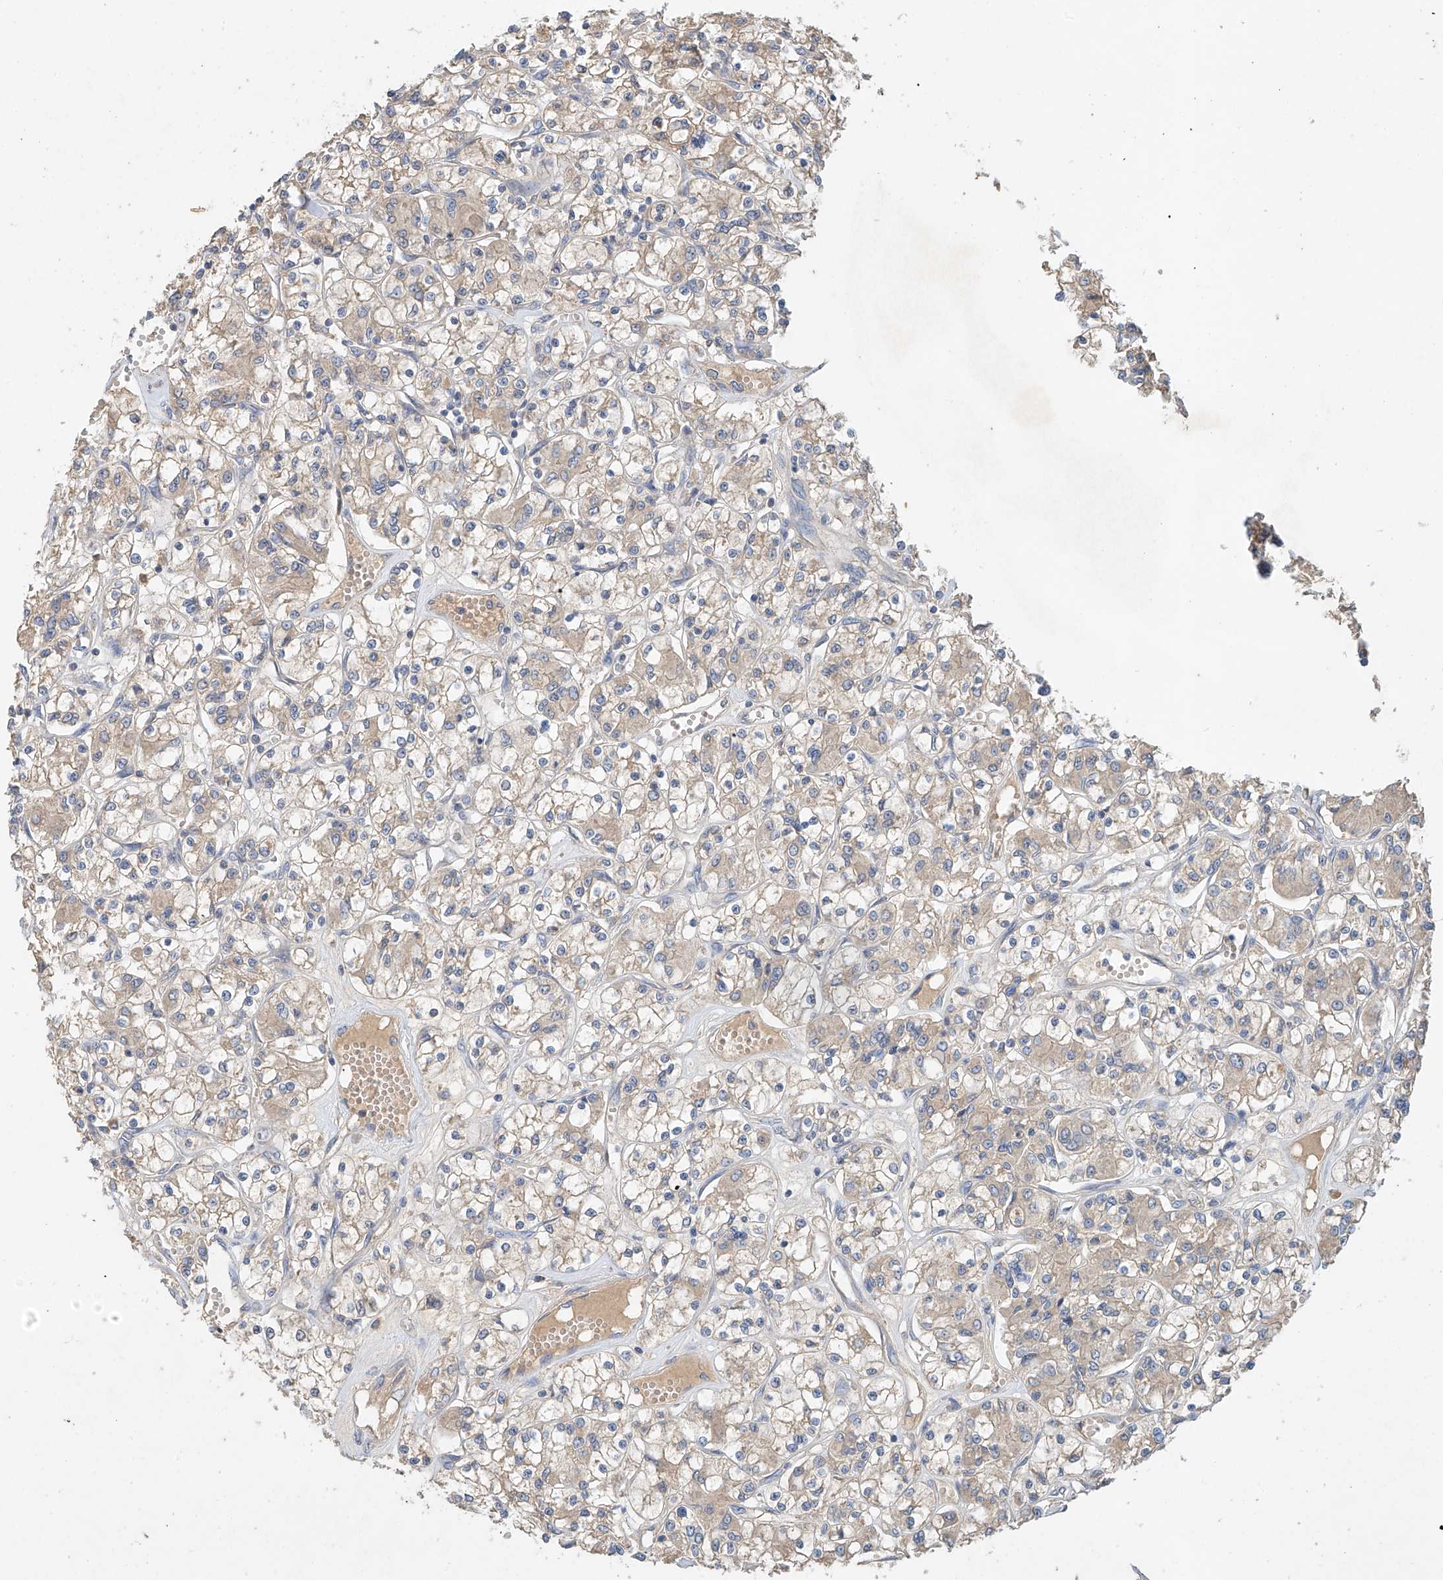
{"staining": {"intensity": "weak", "quantity": "25%-75%", "location": "cytoplasmic/membranous"}, "tissue": "renal cancer", "cell_type": "Tumor cells", "image_type": "cancer", "snomed": [{"axis": "morphology", "description": "Adenocarcinoma, NOS"}, {"axis": "topography", "description": "Kidney"}], "caption": "A brown stain highlights weak cytoplasmic/membranous staining of a protein in human renal cancer (adenocarcinoma) tumor cells. Using DAB (brown) and hematoxylin (blue) stains, captured at high magnification using brightfield microscopy.", "gene": "GNB1L", "patient": {"sex": "female", "age": 59}}